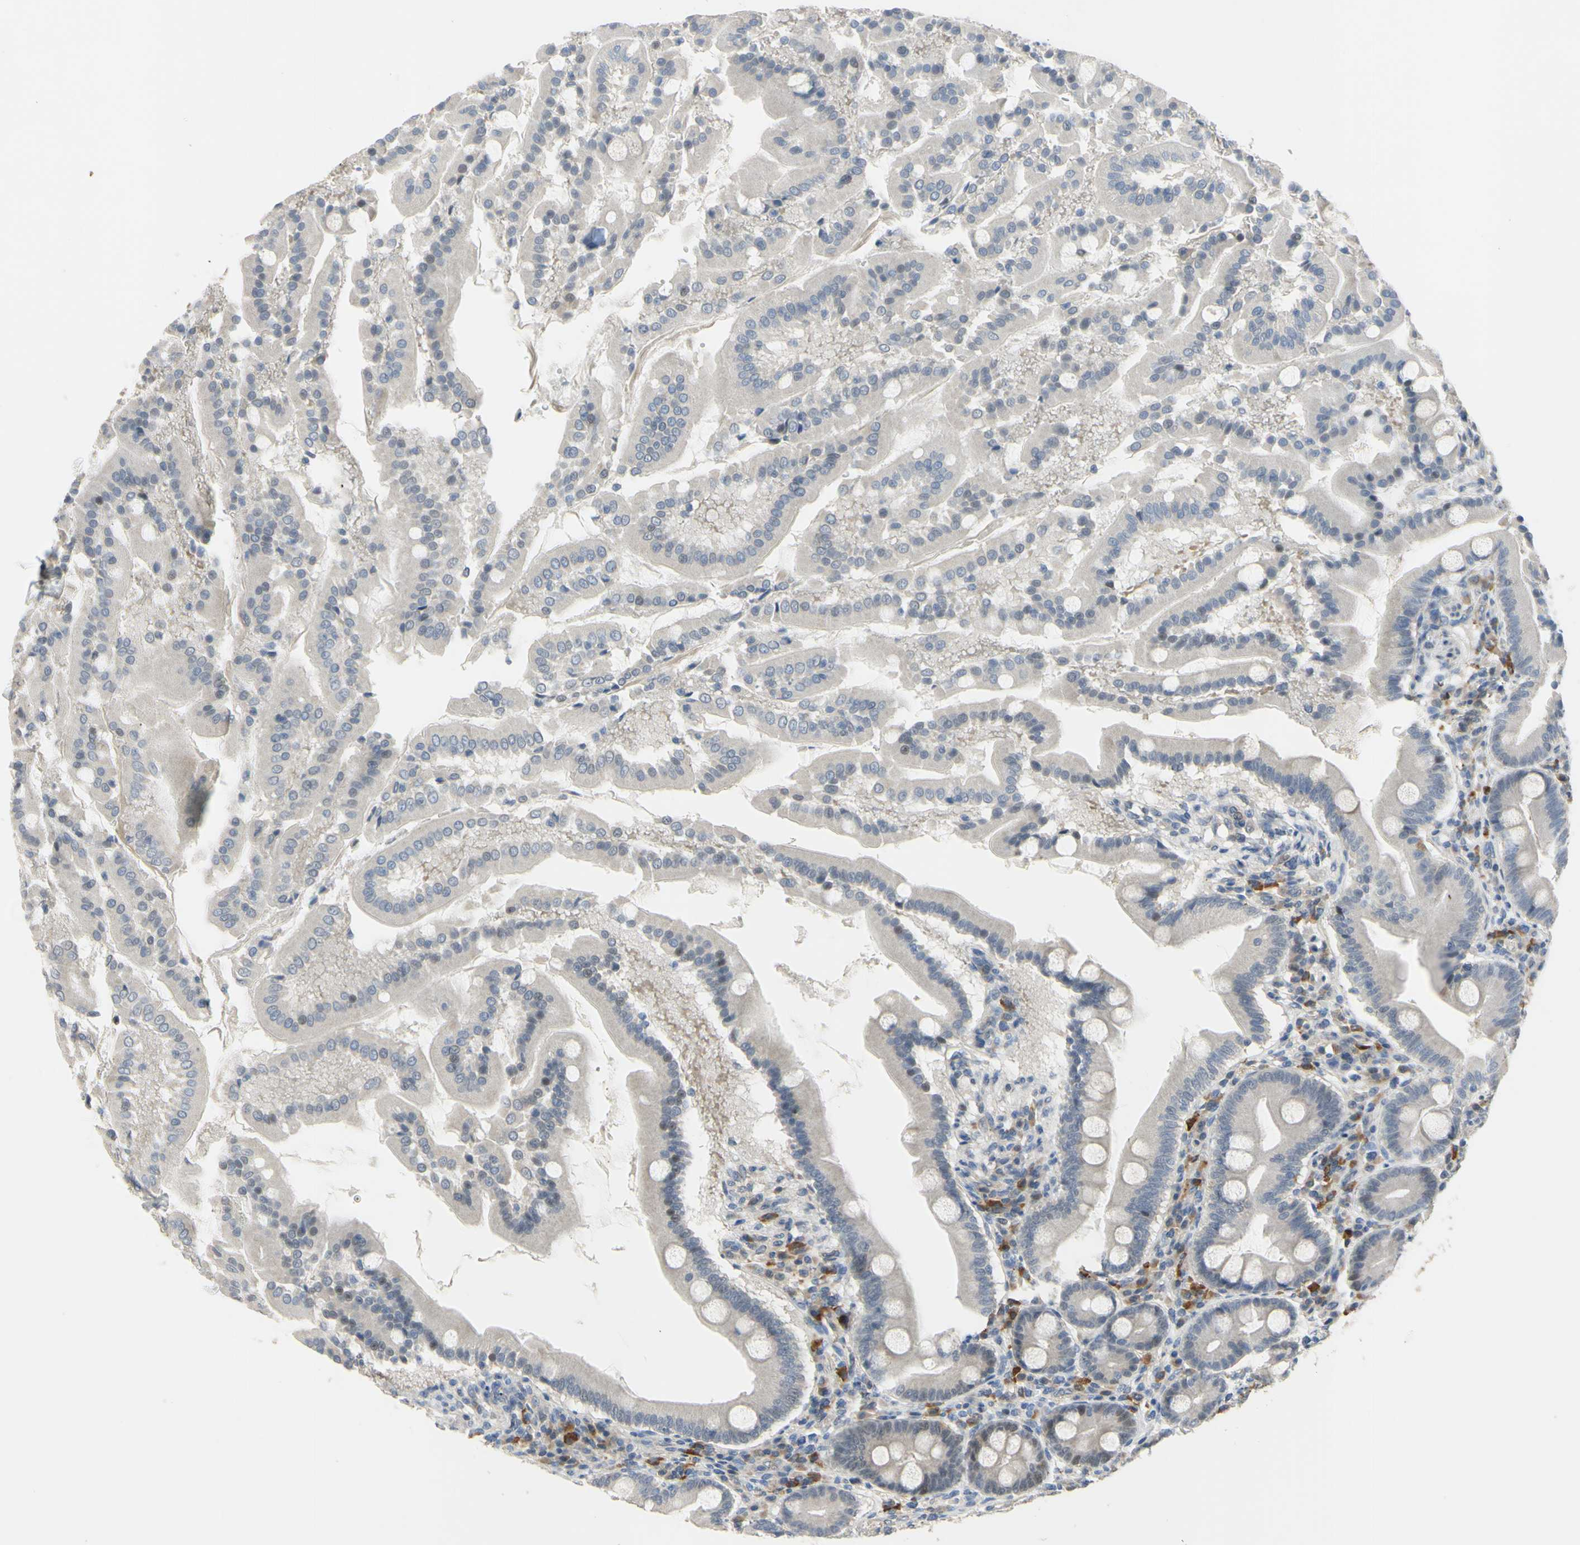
{"staining": {"intensity": "negative", "quantity": "none", "location": "none"}, "tissue": "duodenum", "cell_type": "Glandular cells", "image_type": "normal", "snomed": [{"axis": "morphology", "description": "Normal tissue, NOS"}, {"axis": "topography", "description": "Duodenum"}], "caption": "Immunohistochemical staining of unremarkable human duodenum reveals no significant staining in glandular cells. Nuclei are stained in blue.", "gene": "LHX9", "patient": {"sex": "male", "age": 50}}